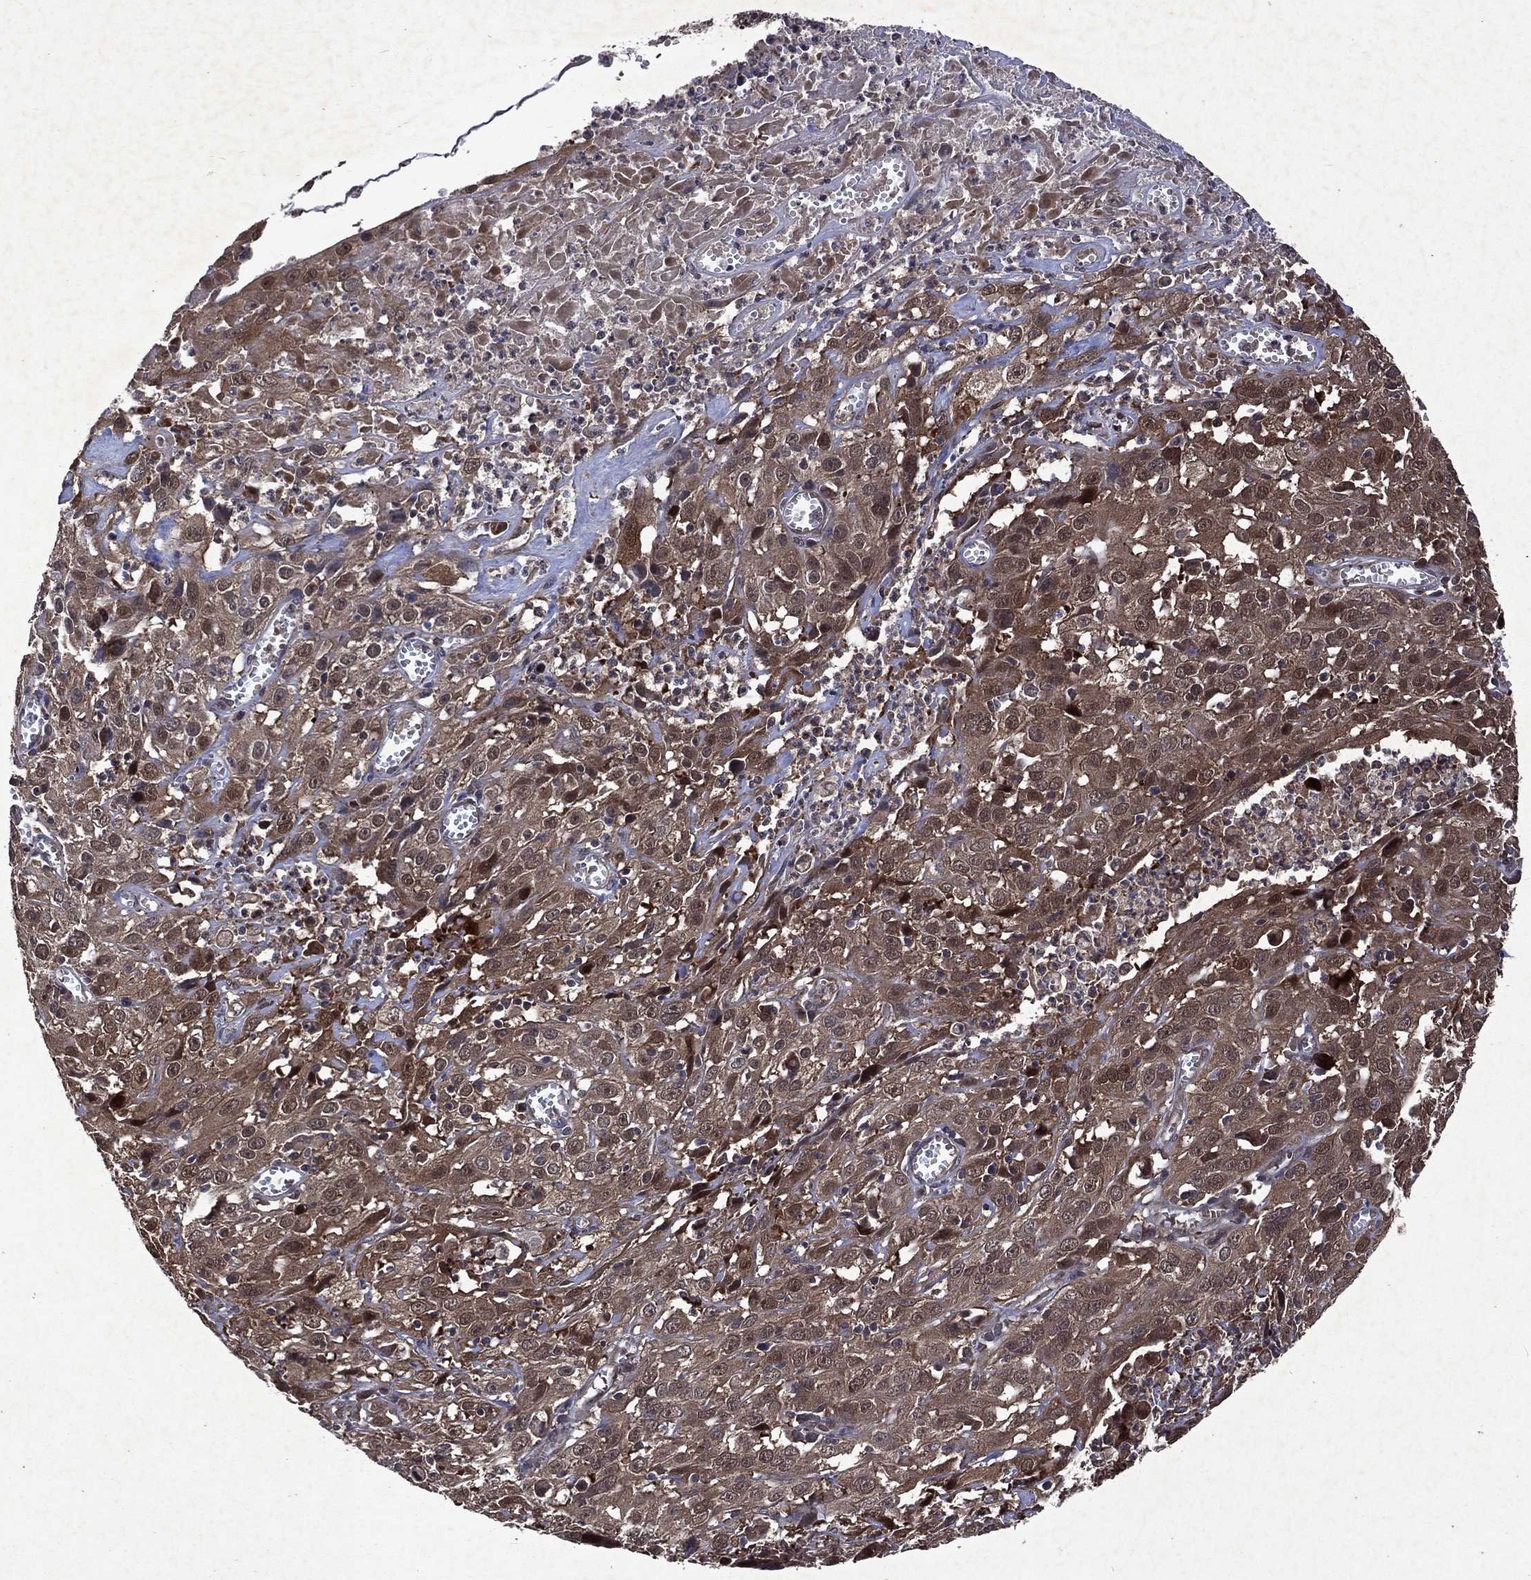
{"staining": {"intensity": "moderate", "quantity": ">75%", "location": "cytoplasmic/membranous"}, "tissue": "cervical cancer", "cell_type": "Tumor cells", "image_type": "cancer", "snomed": [{"axis": "morphology", "description": "Squamous cell carcinoma, NOS"}, {"axis": "topography", "description": "Cervix"}], "caption": "Immunohistochemical staining of human cervical cancer shows medium levels of moderate cytoplasmic/membranous protein positivity in approximately >75% of tumor cells. (DAB = brown stain, brightfield microscopy at high magnification).", "gene": "MTAP", "patient": {"sex": "female", "age": 32}}